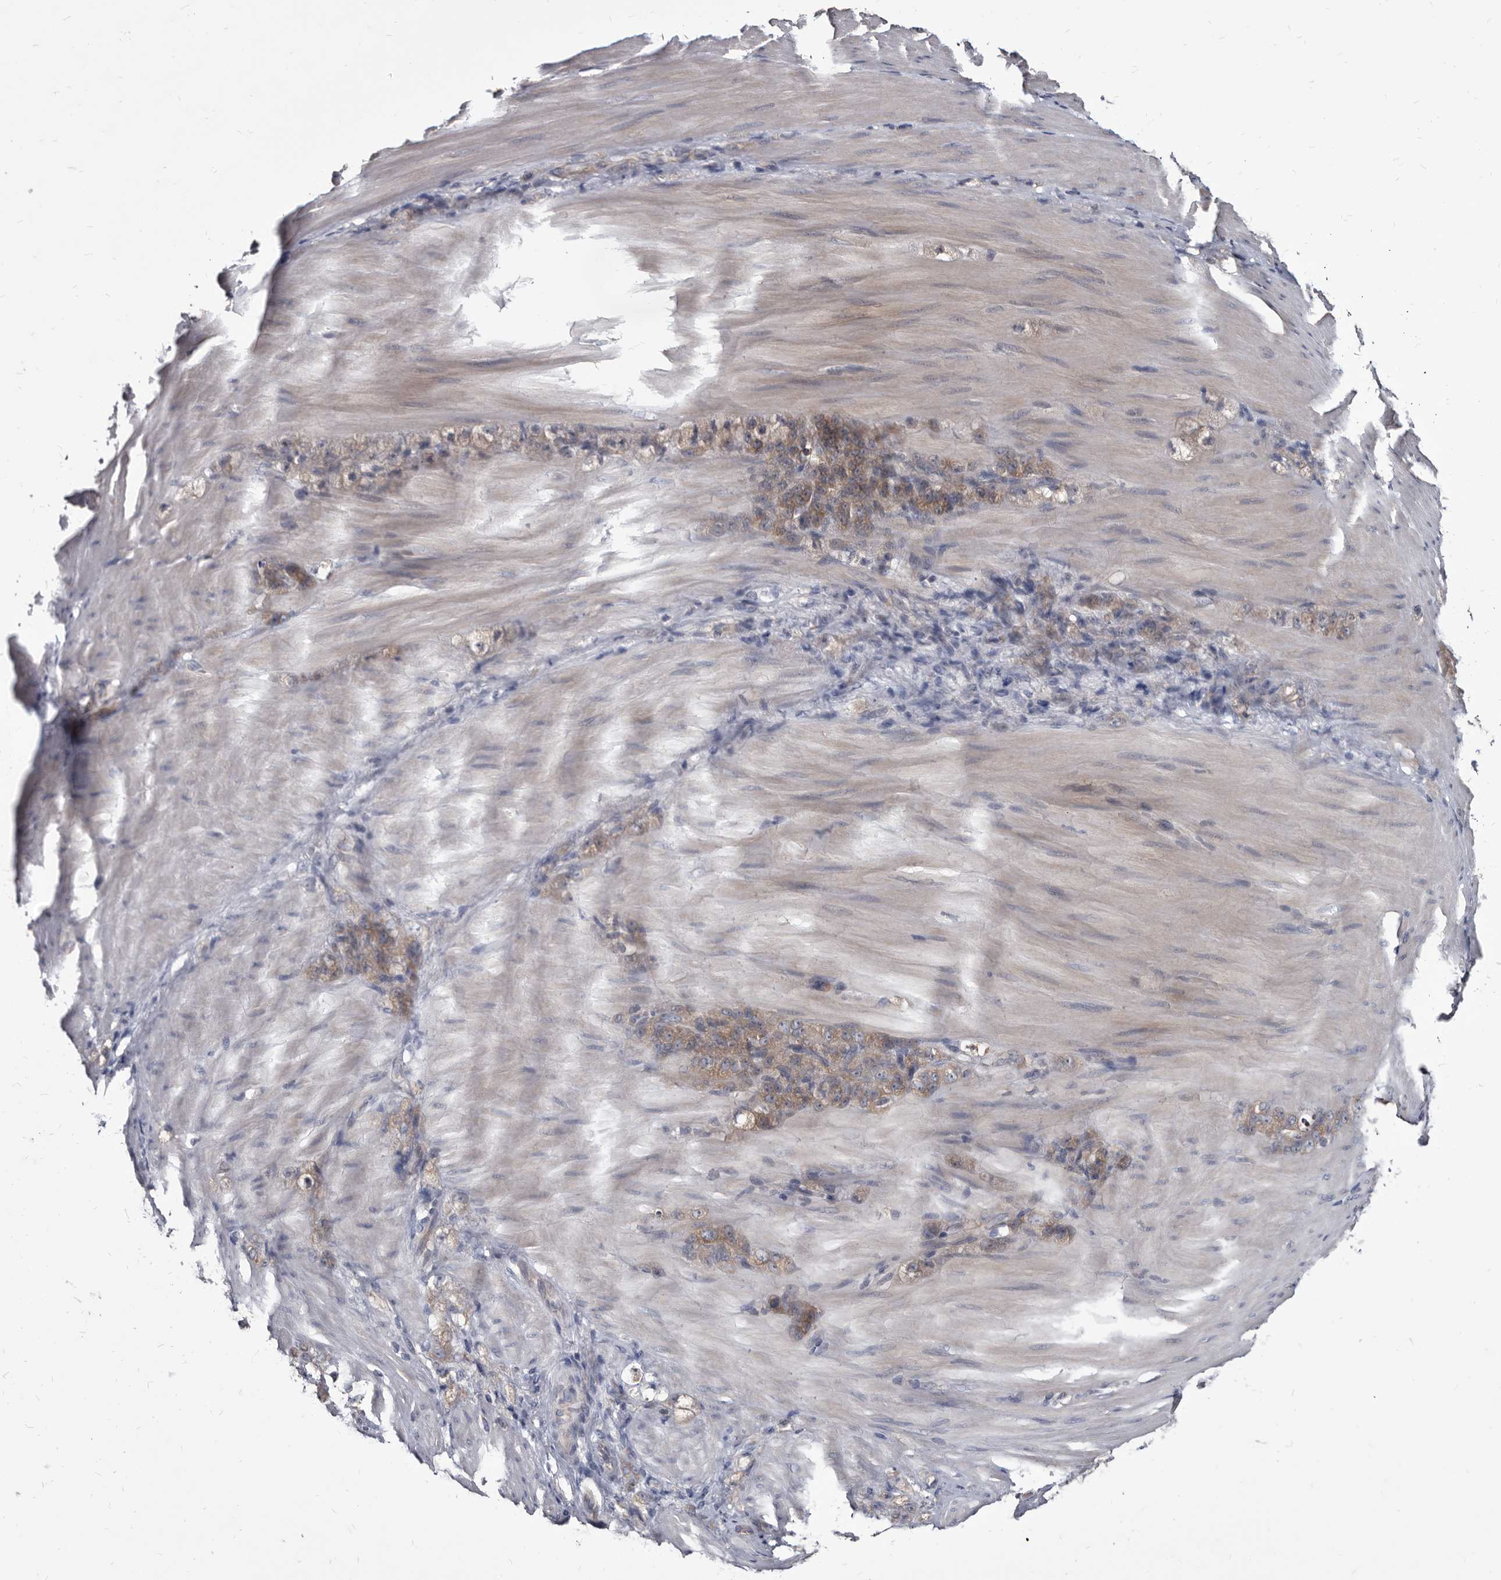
{"staining": {"intensity": "moderate", "quantity": ">75%", "location": "cytoplasmic/membranous"}, "tissue": "stomach cancer", "cell_type": "Tumor cells", "image_type": "cancer", "snomed": [{"axis": "morphology", "description": "Normal tissue, NOS"}, {"axis": "morphology", "description": "Adenocarcinoma, NOS"}, {"axis": "topography", "description": "Stomach"}], "caption": "Adenocarcinoma (stomach) was stained to show a protein in brown. There is medium levels of moderate cytoplasmic/membranous expression in approximately >75% of tumor cells.", "gene": "ABCF2", "patient": {"sex": "male", "age": 82}}